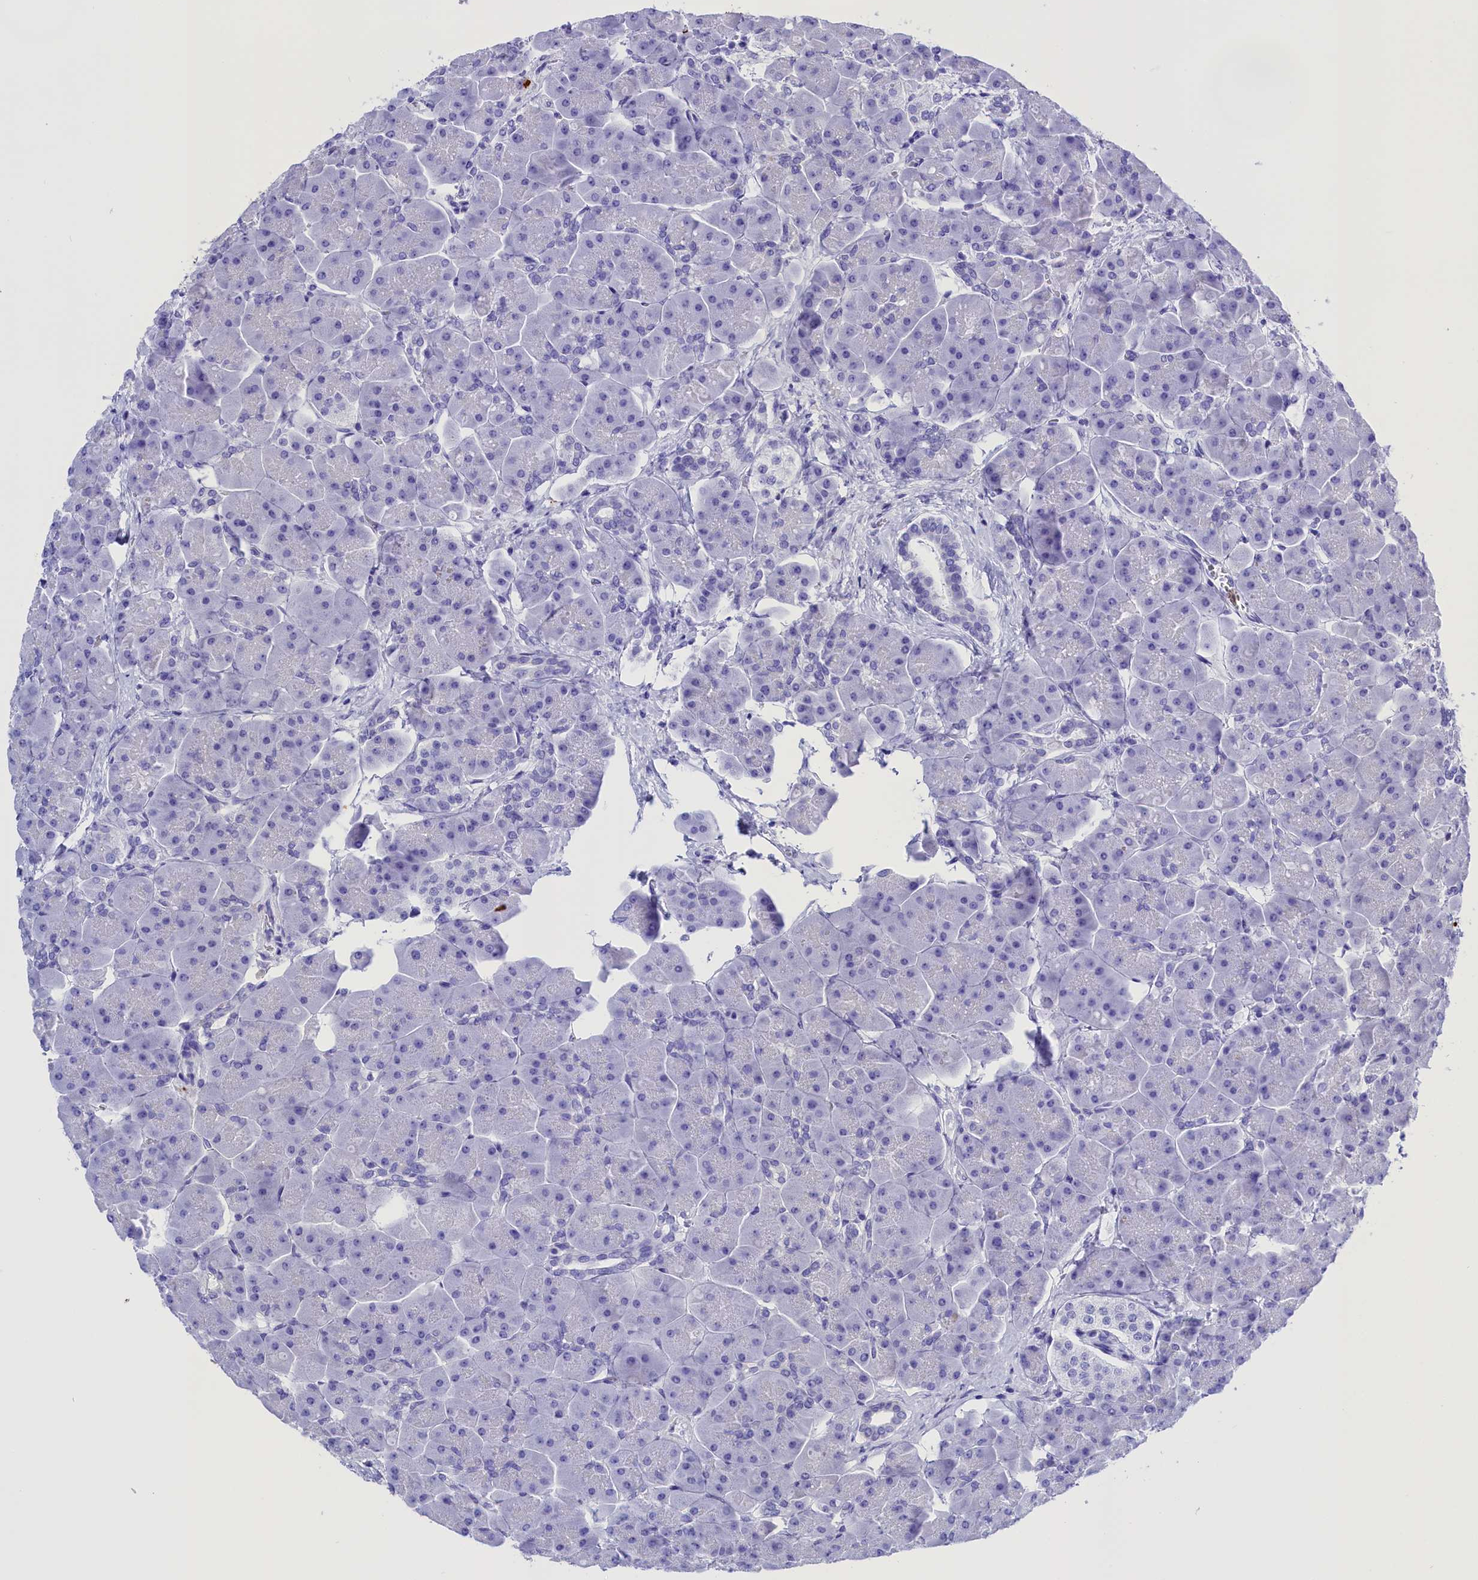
{"staining": {"intensity": "negative", "quantity": "none", "location": "none"}, "tissue": "pancreas", "cell_type": "Exocrine glandular cells", "image_type": "normal", "snomed": [{"axis": "morphology", "description": "Normal tissue, NOS"}, {"axis": "topography", "description": "Pancreas"}], "caption": "Normal pancreas was stained to show a protein in brown. There is no significant staining in exocrine glandular cells.", "gene": "CLC", "patient": {"sex": "male", "age": 66}}